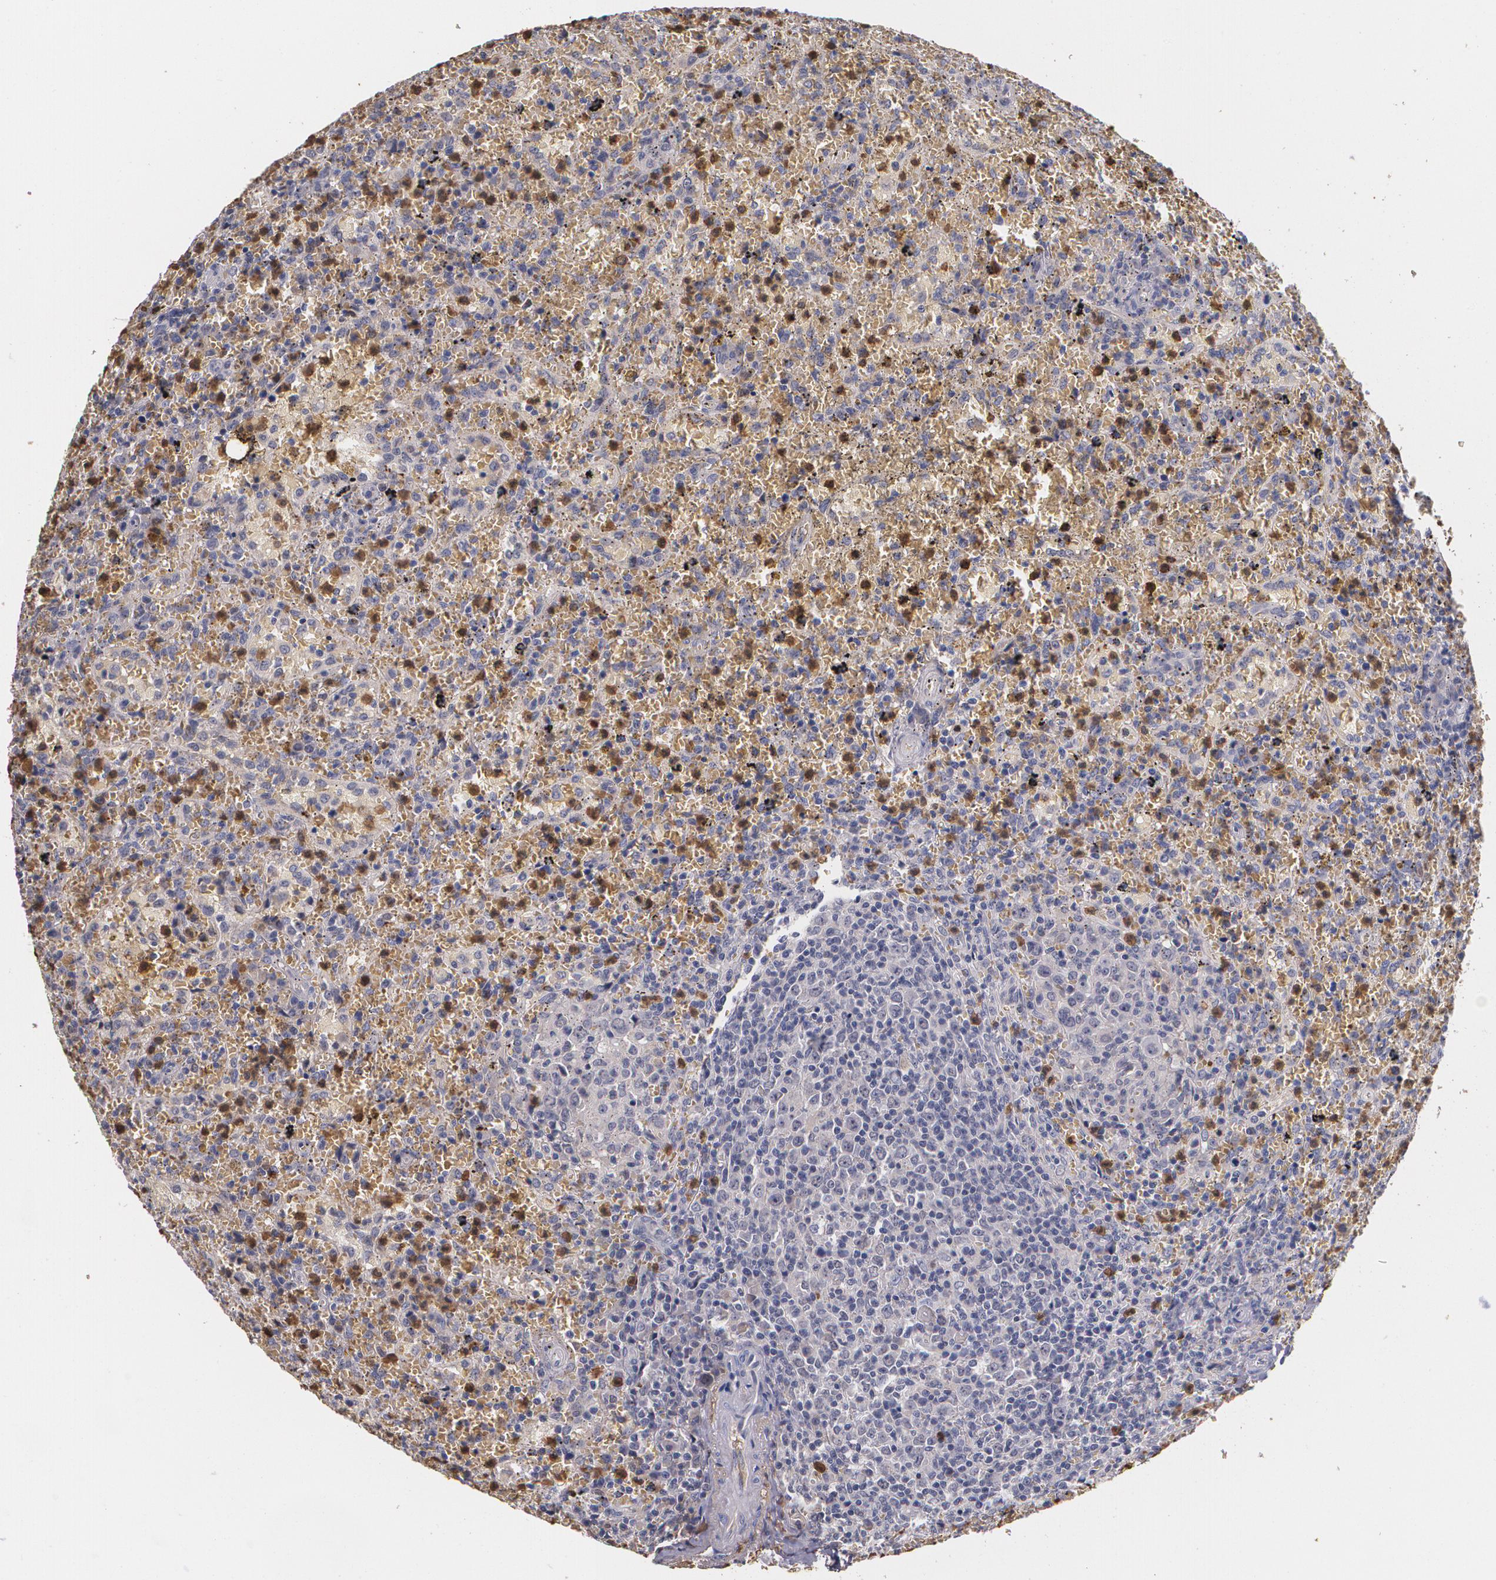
{"staining": {"intensity": "weak", "quantity": ">75%", "location": "cytoplasmic/membranous"}, "tissue": "lymphoma", "cell_type": "Tumor cells", "image_type": "cancer", "snomed": [{"axis": "morphology", "description": "Malignant lymphoma, non-Hodgkin's type, High grade"}, {"axis": "topography", "description": "Spleen"}, {"axis": "topography", "description": "Lymph node"}], "caption": "This is a histology image of immunohistochemistry (IHC) staining of lymphoma, which shows weak positivity in the cytoplasmic/membranous of tumor cells.", "gene": "PTS", "patient": {"sex": "female", "age": 70}}